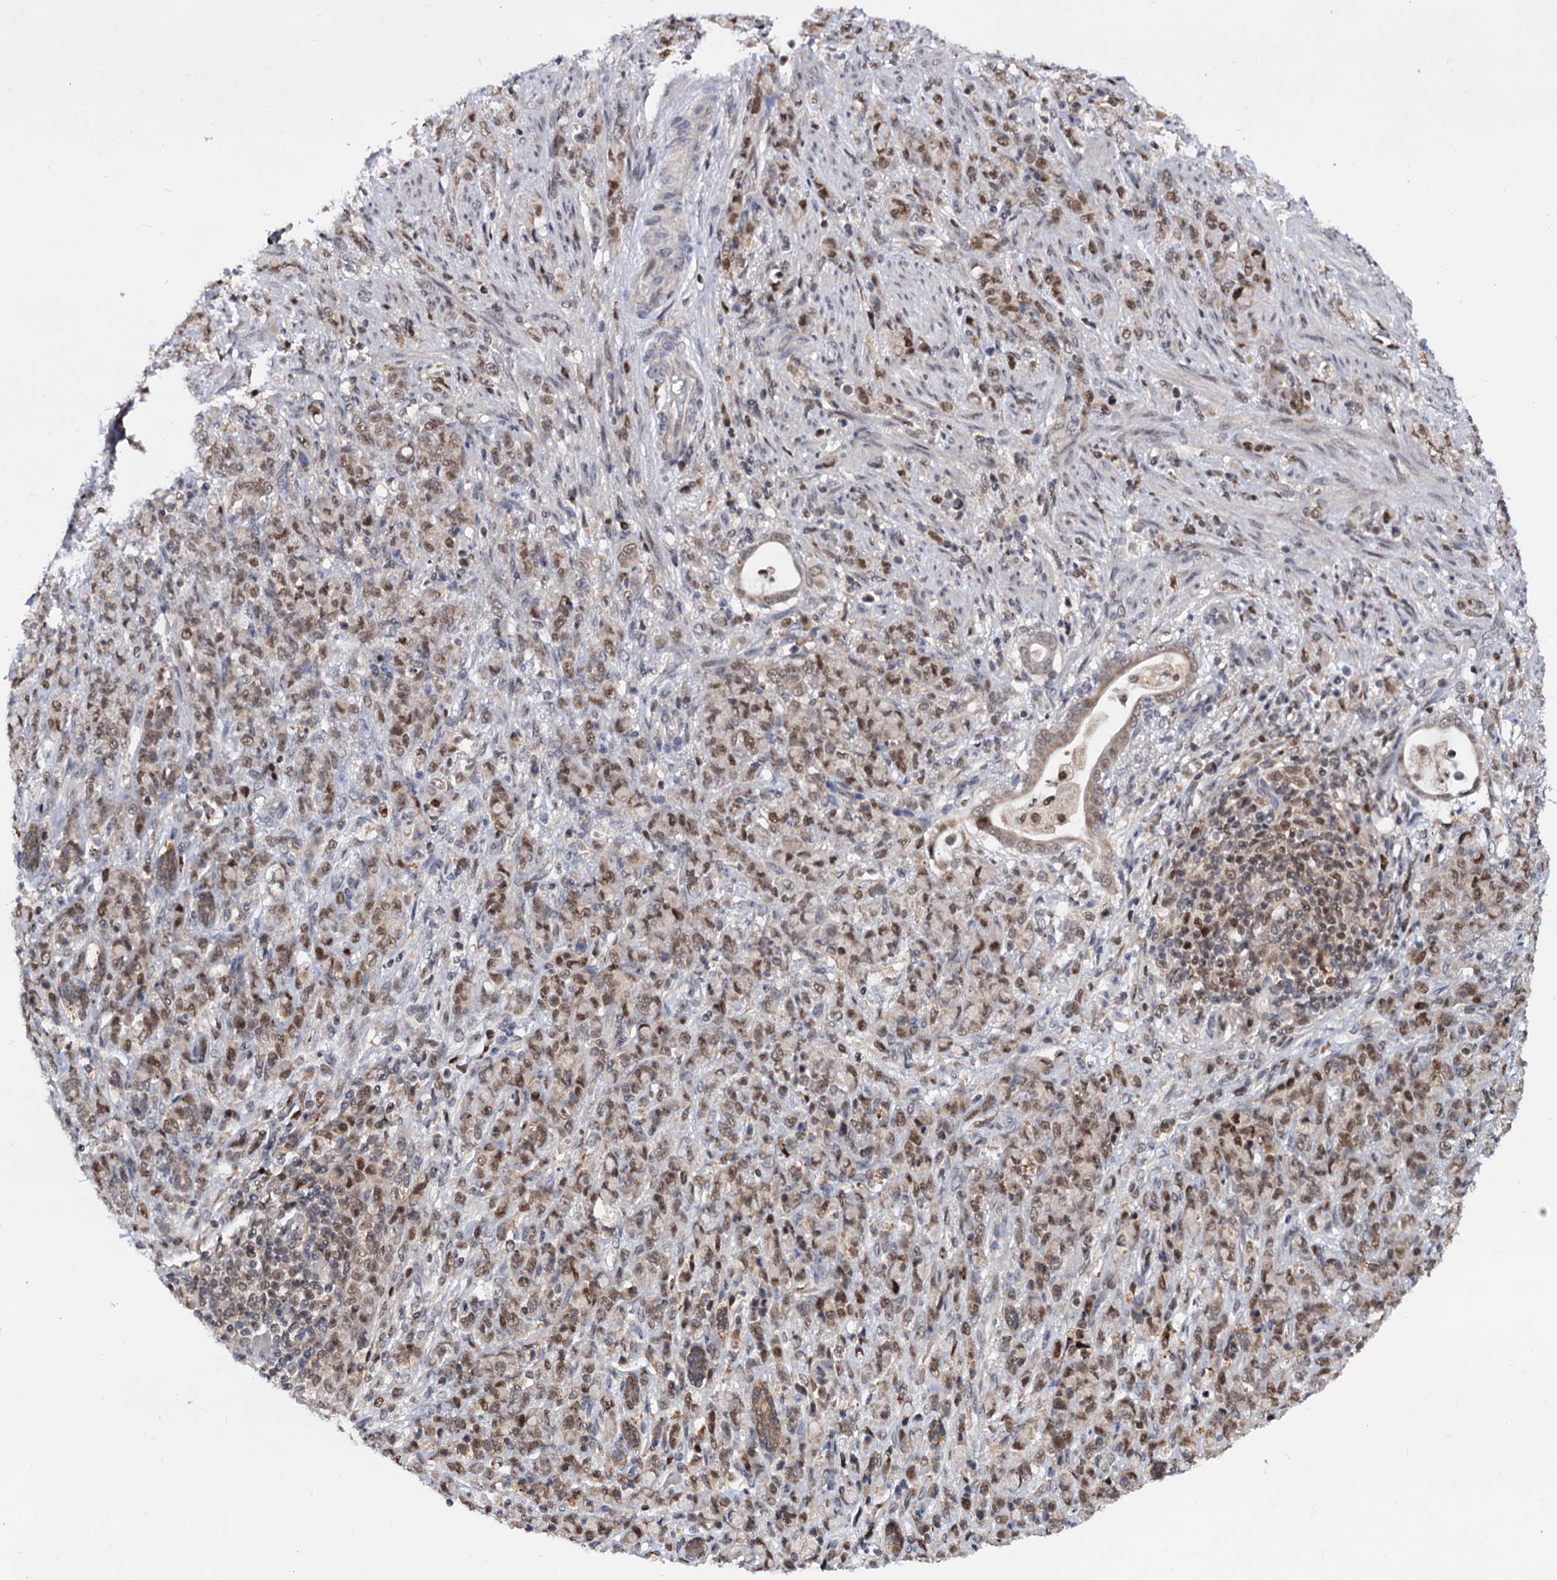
{"staining": {"intensity": "moderate", "quantity": ">75%", "location": "nuclear"}, "tissue": "stomach cancer", "cell_type": "Tumor cells", "image_type": "cancer", "snomed": [{"axis": "morphology", "description": "Adenocarcinoma, NOS"}, {"axis": "topography", "description": "Stomach"}], "caption": "There is medium levels of moderate nuclear expression in tumor cells of stomach adenocarcinoma, as demonstrated by immunohistochemical staining (brown color).", "gene": "RNASEH2B", "patient": {"sex": "female", "age": 79}}